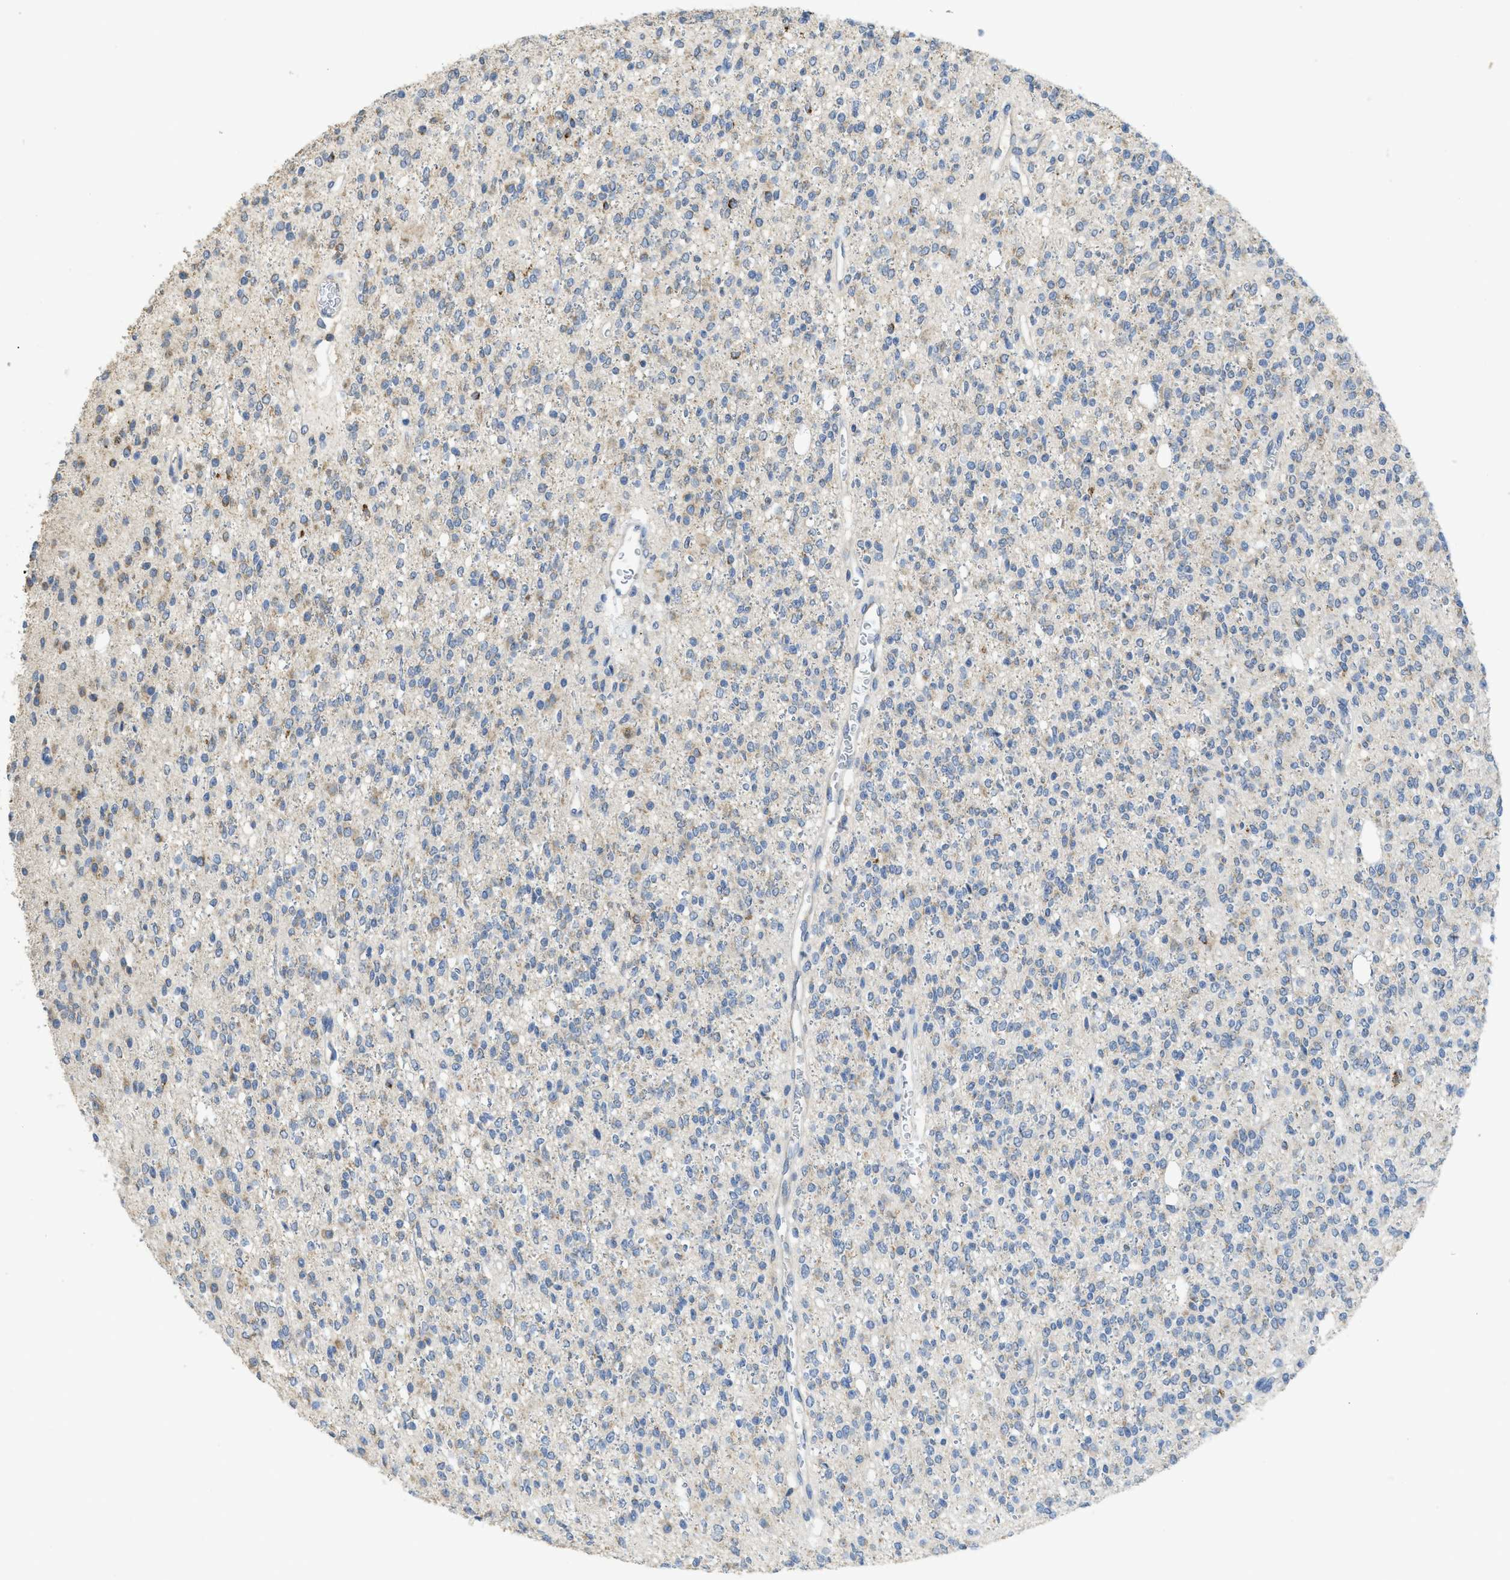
{"staining": {"intensity": "negative", "quantity": "none", "location": "none"}, "tissue": "glioma", "cell_type": "Tumor cells", "image_type": "cancer", "snomed": [{"axis": "morphology", "description": "Glioma, malignant, High grade"}, {"axis": "topography", "description": "Brain"}], "caption": "The histopathology image shows no significant positivity in tumor cells of glioma.", "gene": "SFXN2", "patient": {"sex": "male", "age": 34}}